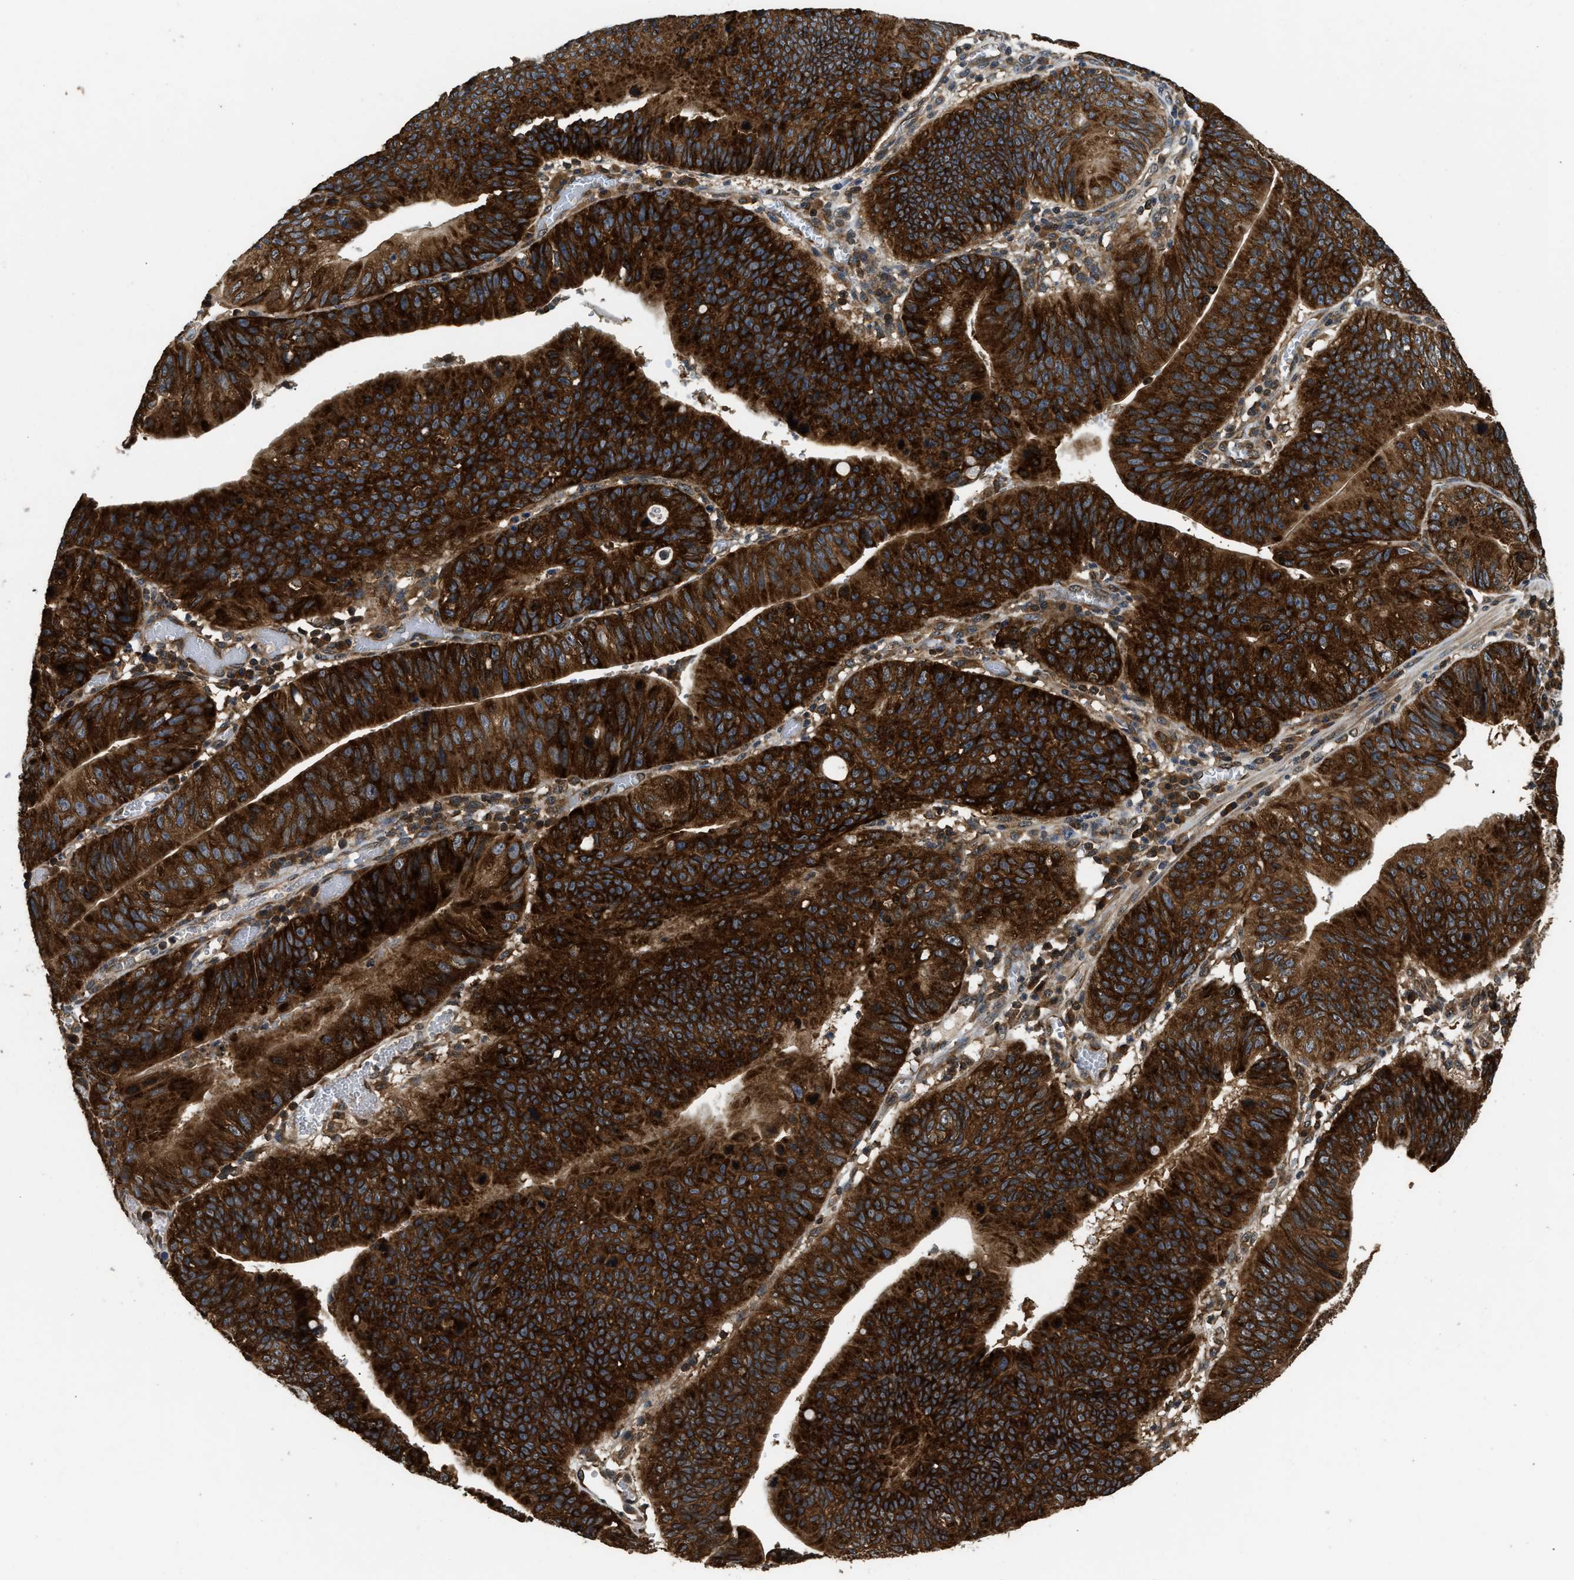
{"staining": {"intensity": "strong", "quantity": ">75%", "location": "cytoplasmic/membranous"}, "tissue": "stomach cancer", "cell_type": "Tumor cells", "image_type": "cancer", "snomed": [{"axis": "morphology", "description": "Adenocarcinoma, NOS"}, {"axis": "topography", "description": "Stomach"}], "caption": "Stomach cancer was stained to show a protein in brown. There is high levels of strong cytoplasmic/membranous positivity in about >75% of tumor cells.", "gene": "DNAJC2", "patient": {"sex": "male", "age": 59}}